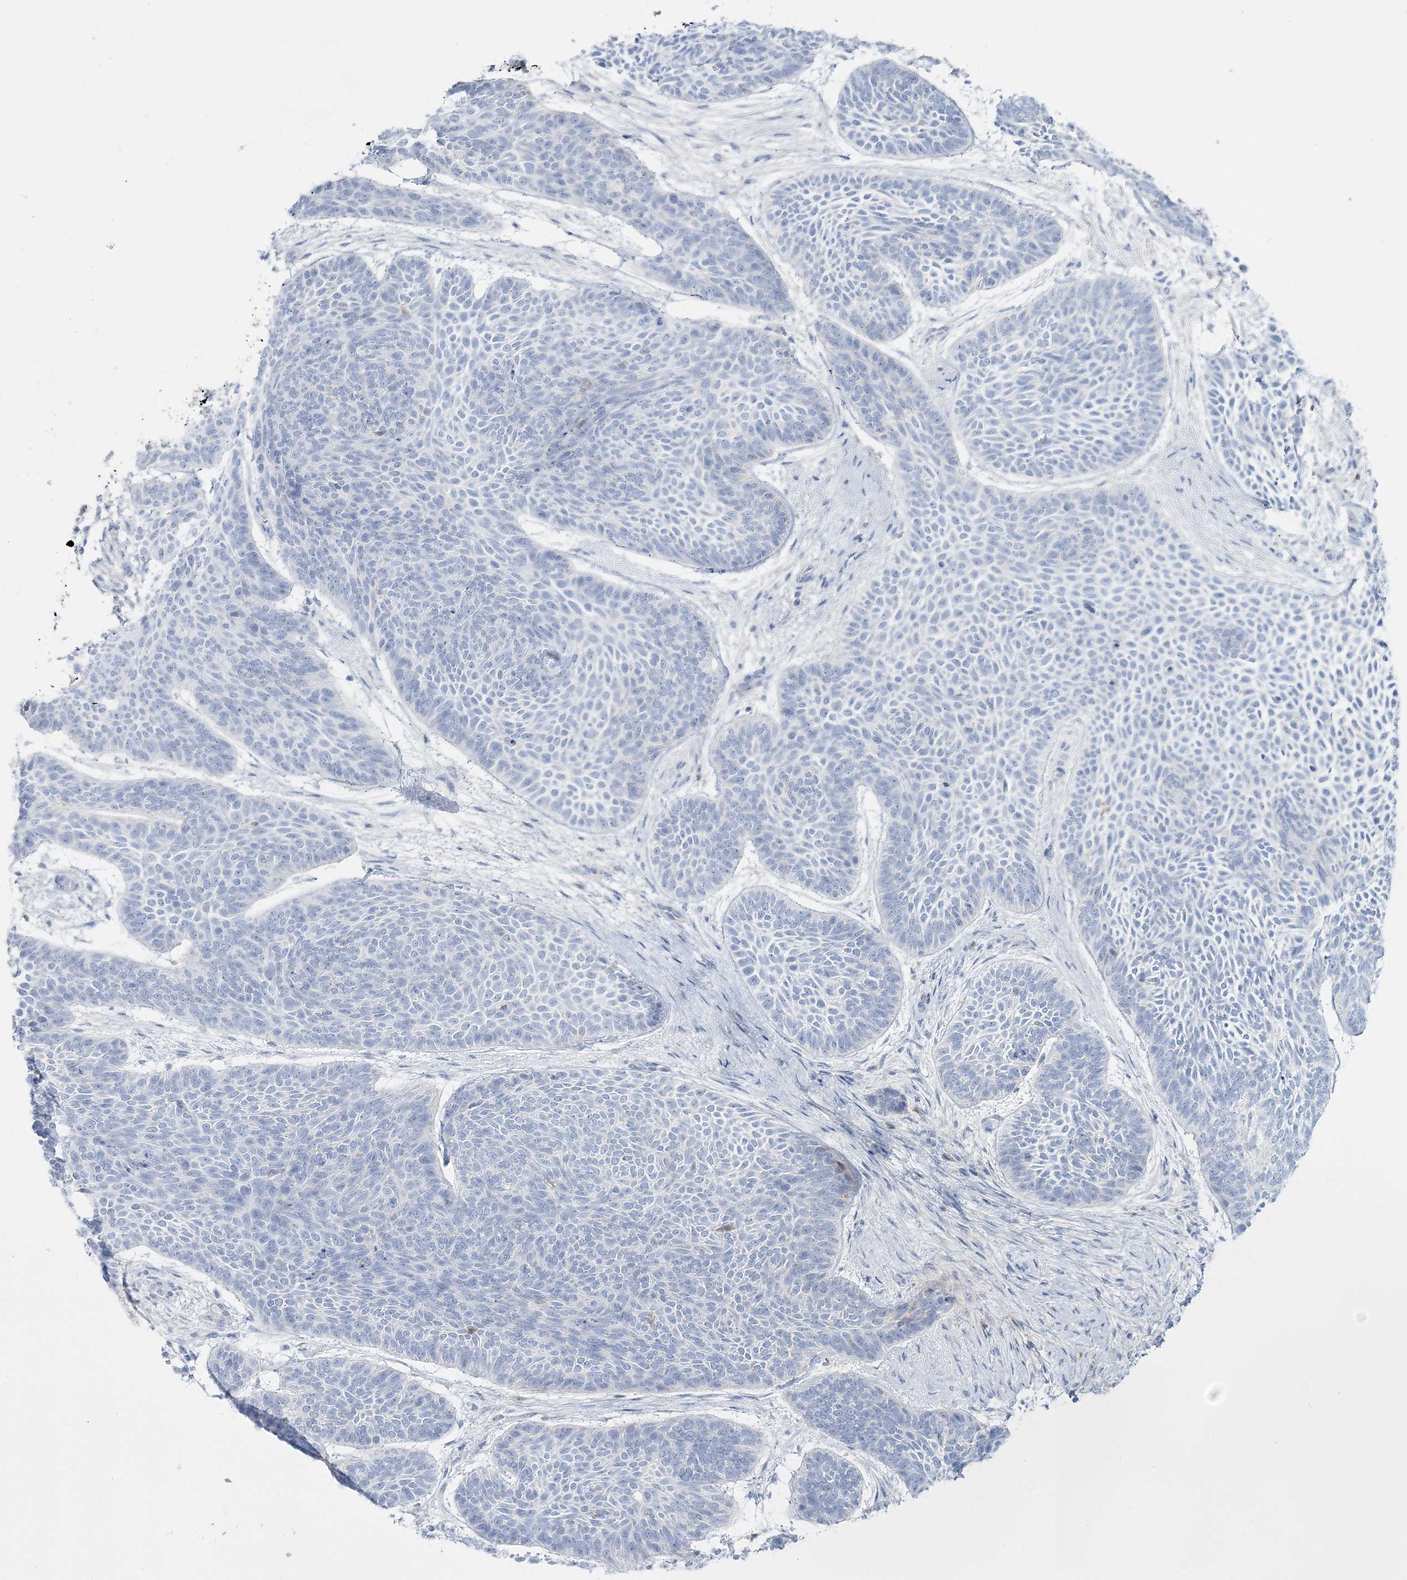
{"staining": {"intensity": "negative", "quantity": "none", "location": "none"}, "tissue": "skin cancer", "cell_type": "Tumor cells", "image_type": "cancer", "snomed": [{"axis": "morphology", "description": "Basal cell carcinoma"}, {"axis": "topography", "description": "Skin"}], "caption": "Human basal cell carcinoma (skin) stained for a protein using immunohistochemistry demonstrates no expression in tumor cells.", "gene": "WDSUB1", "patient": {"sex": "male", "age": 85}}